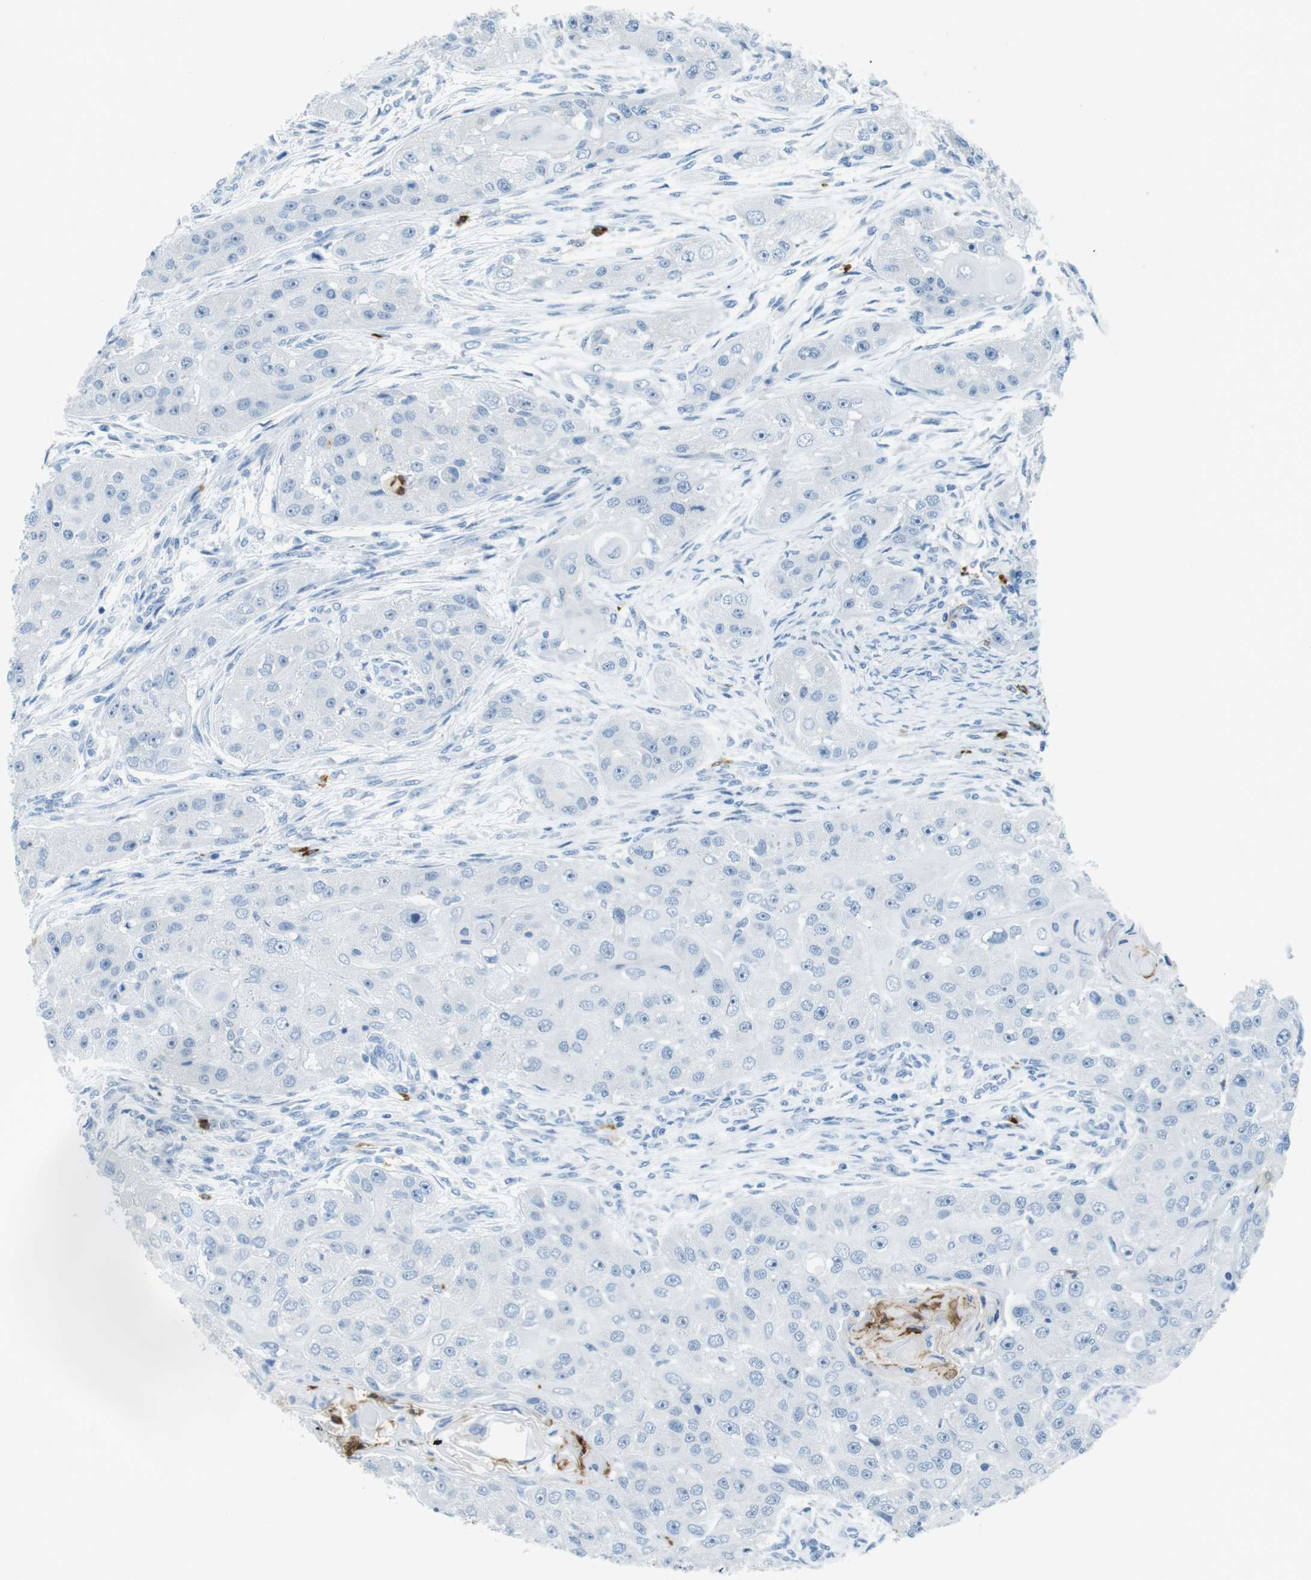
{"staining": {"intensity": "negative", "quantity": "none", "location": "none"}, "tissue": "head and neck cancer", "cell_type": "Tumor cells", "image_type": "cancer", "snomed": [{"axis": "morphology", "description": "Normal tissue, NOS"}, {"axis": "morphology", "description": "Squamous cell carcinoma, NOS"}, {"axis": "topography", "description": "Skeletal muscle"}, {"axis": "topography", "description": "Head-Neck"}], "caption": "This is an immunohistochemistry (IHC) micrograph of squamous cell carcinoma (head and neck). There is no expression in tumor cells.", "gene": "MCEMP1", "patient": {"sex": "male", "age": 51}}